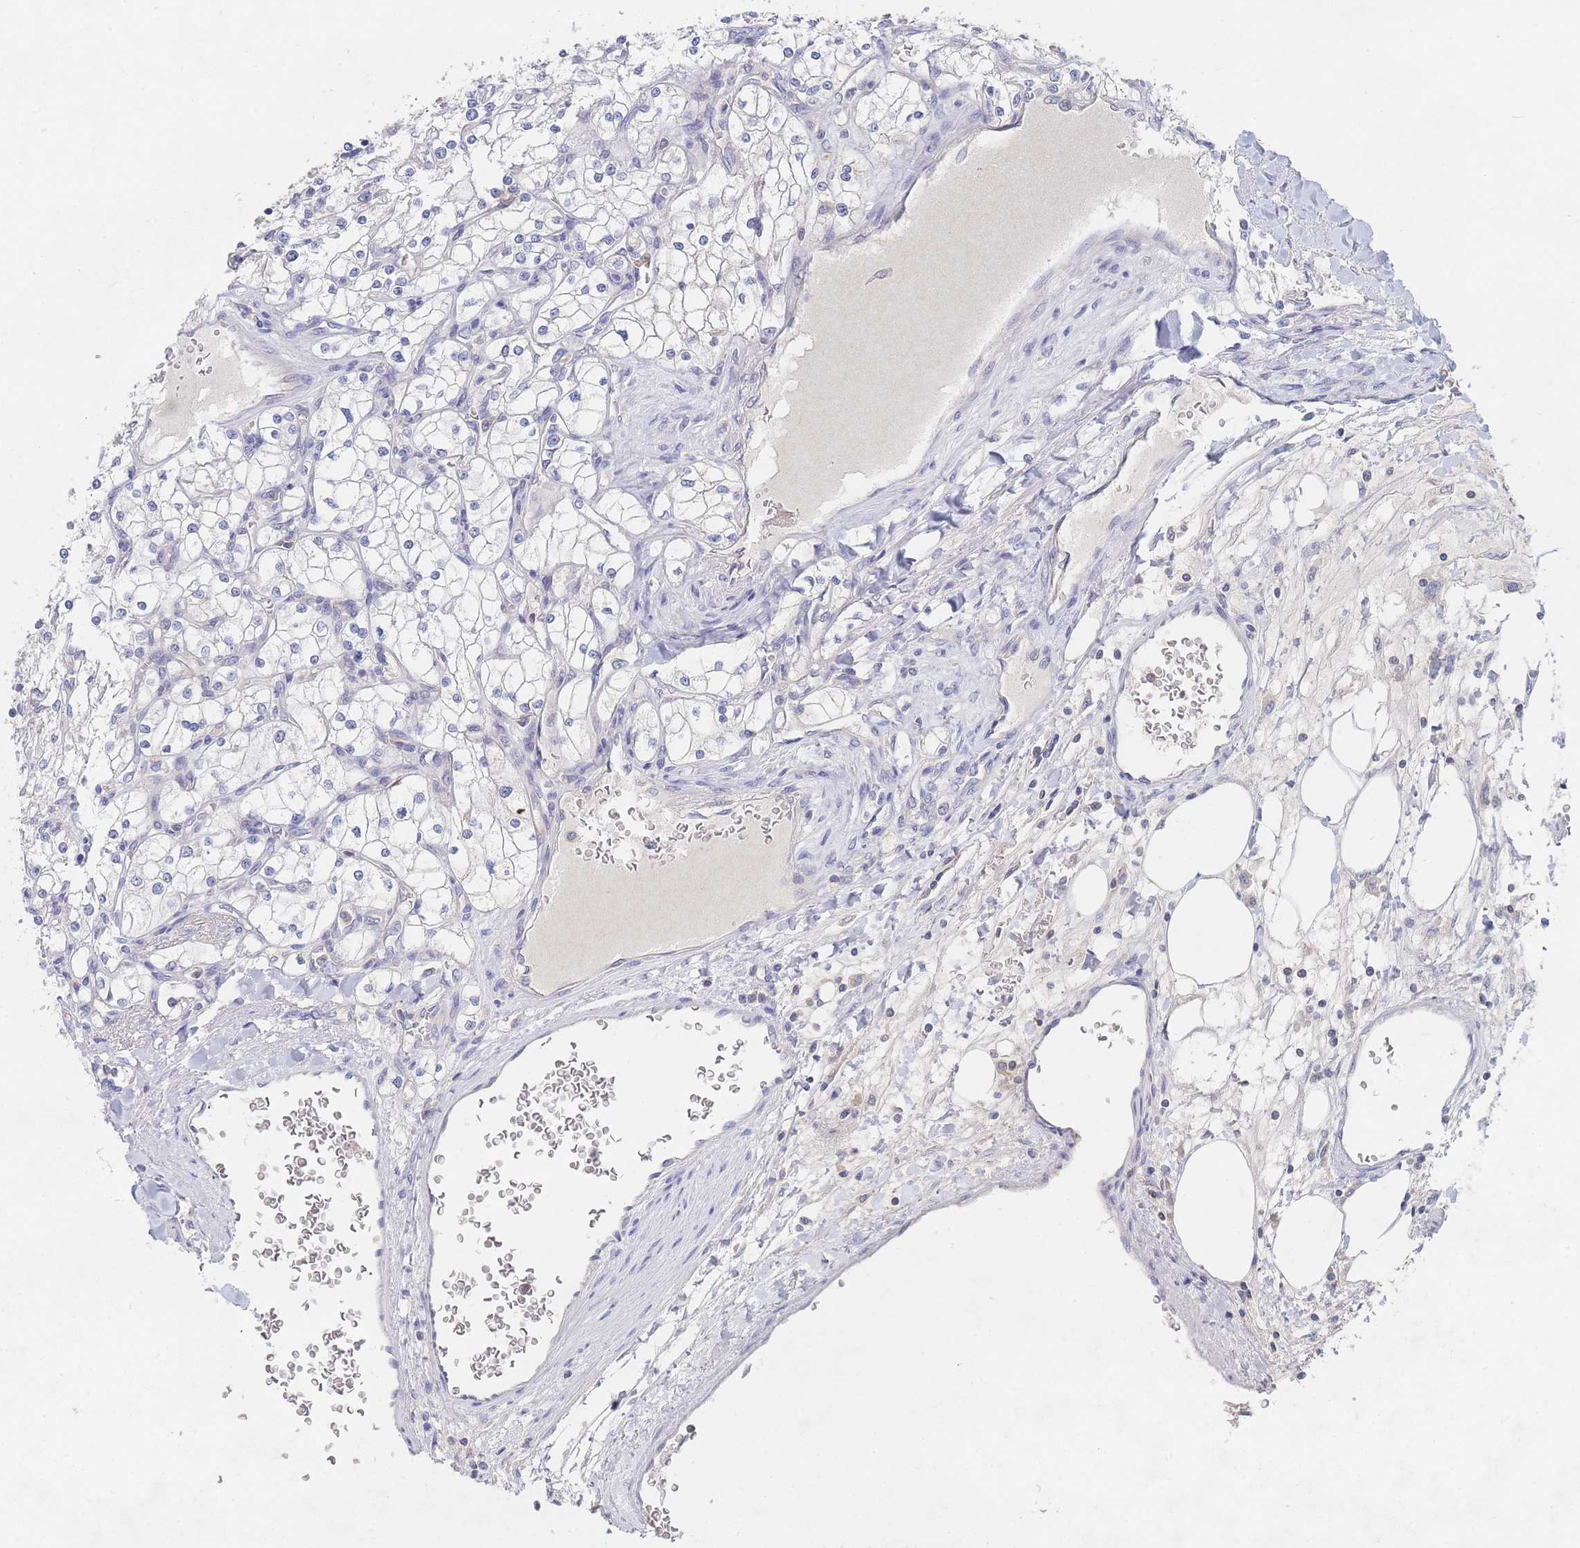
{"staining": {"intensity": "negative", "quantity": "none", "location": "none"}, "tissue": "renal cancer", "cell_type": "Tumor cells", "image_type": "cancer", "snomed": [{"axis": "morphology", "description": "Adenocarcinoma, NOS"}, {"axis": "topography", "description": "Kidney"}], "caption": "Micrograph shows no protein positivity in tumor cells of adenocarcinoma (renal) tissue.", "gene": "PPP6C", "patient": {"sex": "male", "age": 80}}